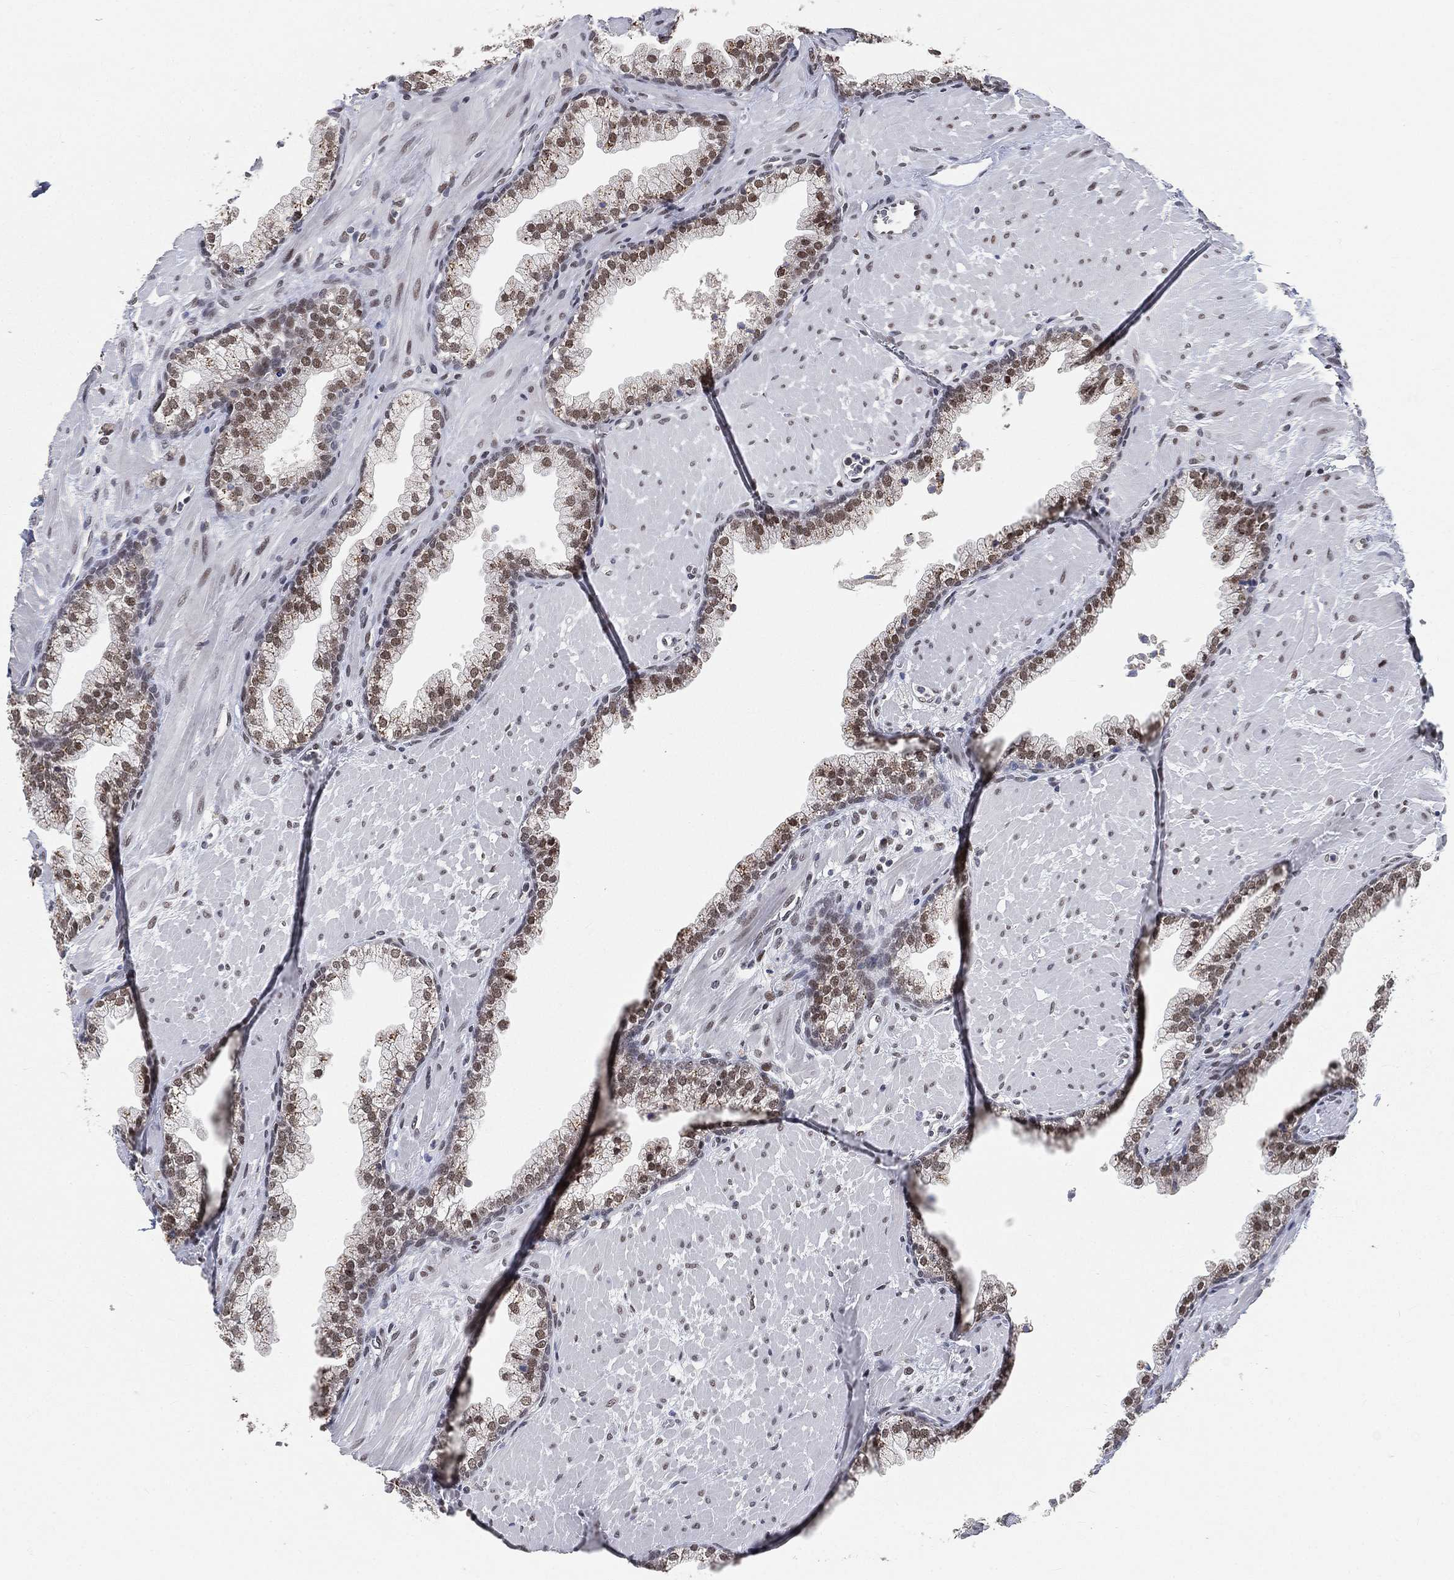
{"staining": {"intensity": "moderate", "quantity": "25%-75%", "location": "nuclear"}, "tissue": "prostate", "cell_type": "Glandular cells", "image_type": "normal", "snomed": [{"axis": "morphology", "description": "Normal tissue, NOS"}, {"axis": "topography", "description": "Prostate"}], "caption": "Protein staining of unremarkable prostate exhibits moderate nuclear staining in about 25%-75% of glandular cells.", "gene": "YLPM1", "patient": {"sex": "male", "age": 63}}